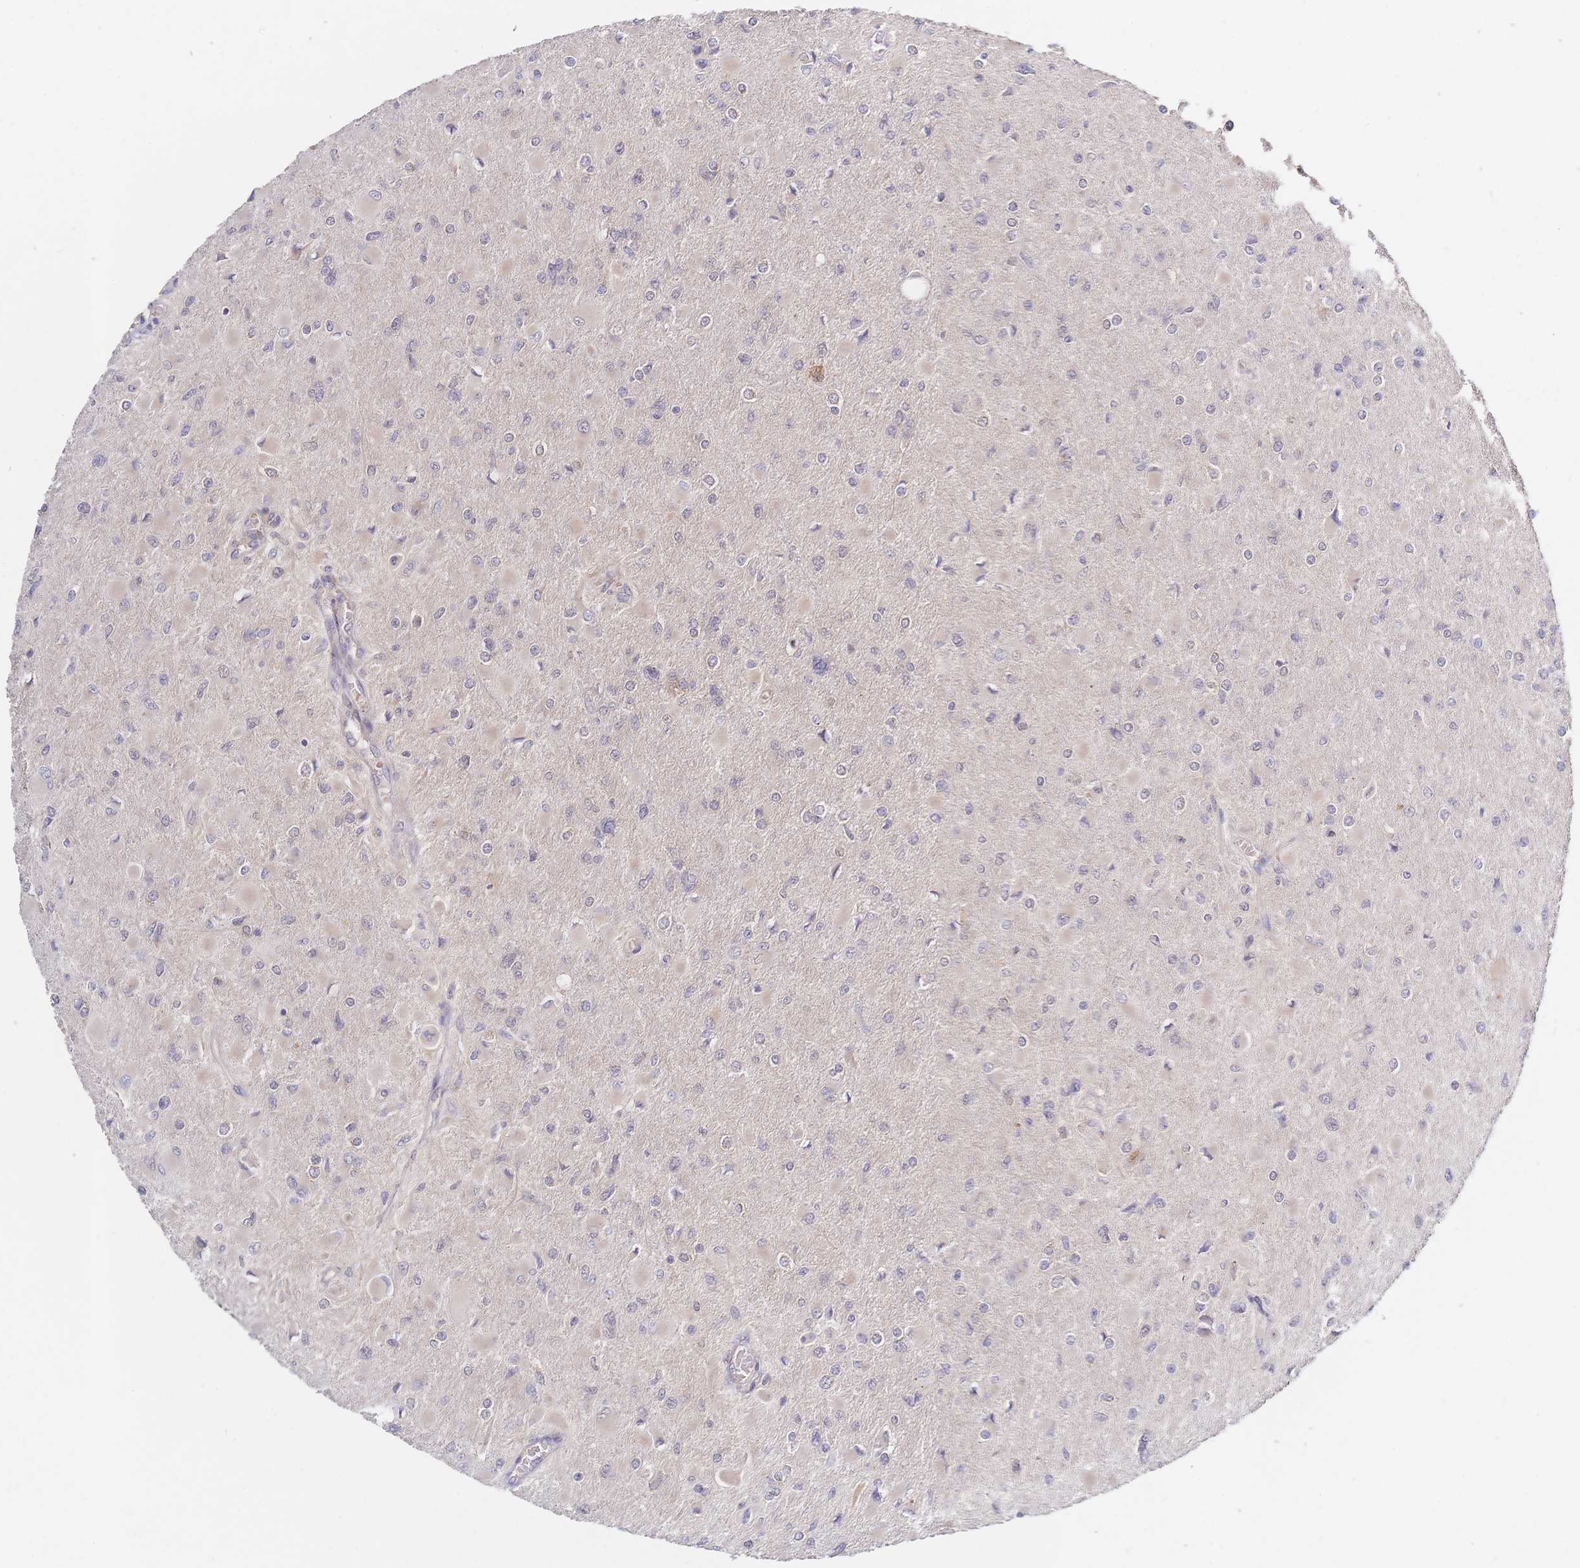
{"staining": {"intensity": "negative", "quantity": "none", "location": "none"}, "tissue": "glioma", "cell_type": "Tumor cells", "image_type": "cancer", "snomed": [{"axis": "morphology", "description": "Glioma, malignant, High grade"}, {"axis": "topography", "description": "Cerebral cortex"}], "caption": "Immunohistochemical staining of human malignant high-grade glioma exhibits no significant positivity in tumor cells. (Stains: DAB immunohistochemistry with hematoxylin counter stain, Microscopy: brightfield microscopy at high magnification).", "gene": "LMO4", "patient": {"sex": "female", "age": 36}}